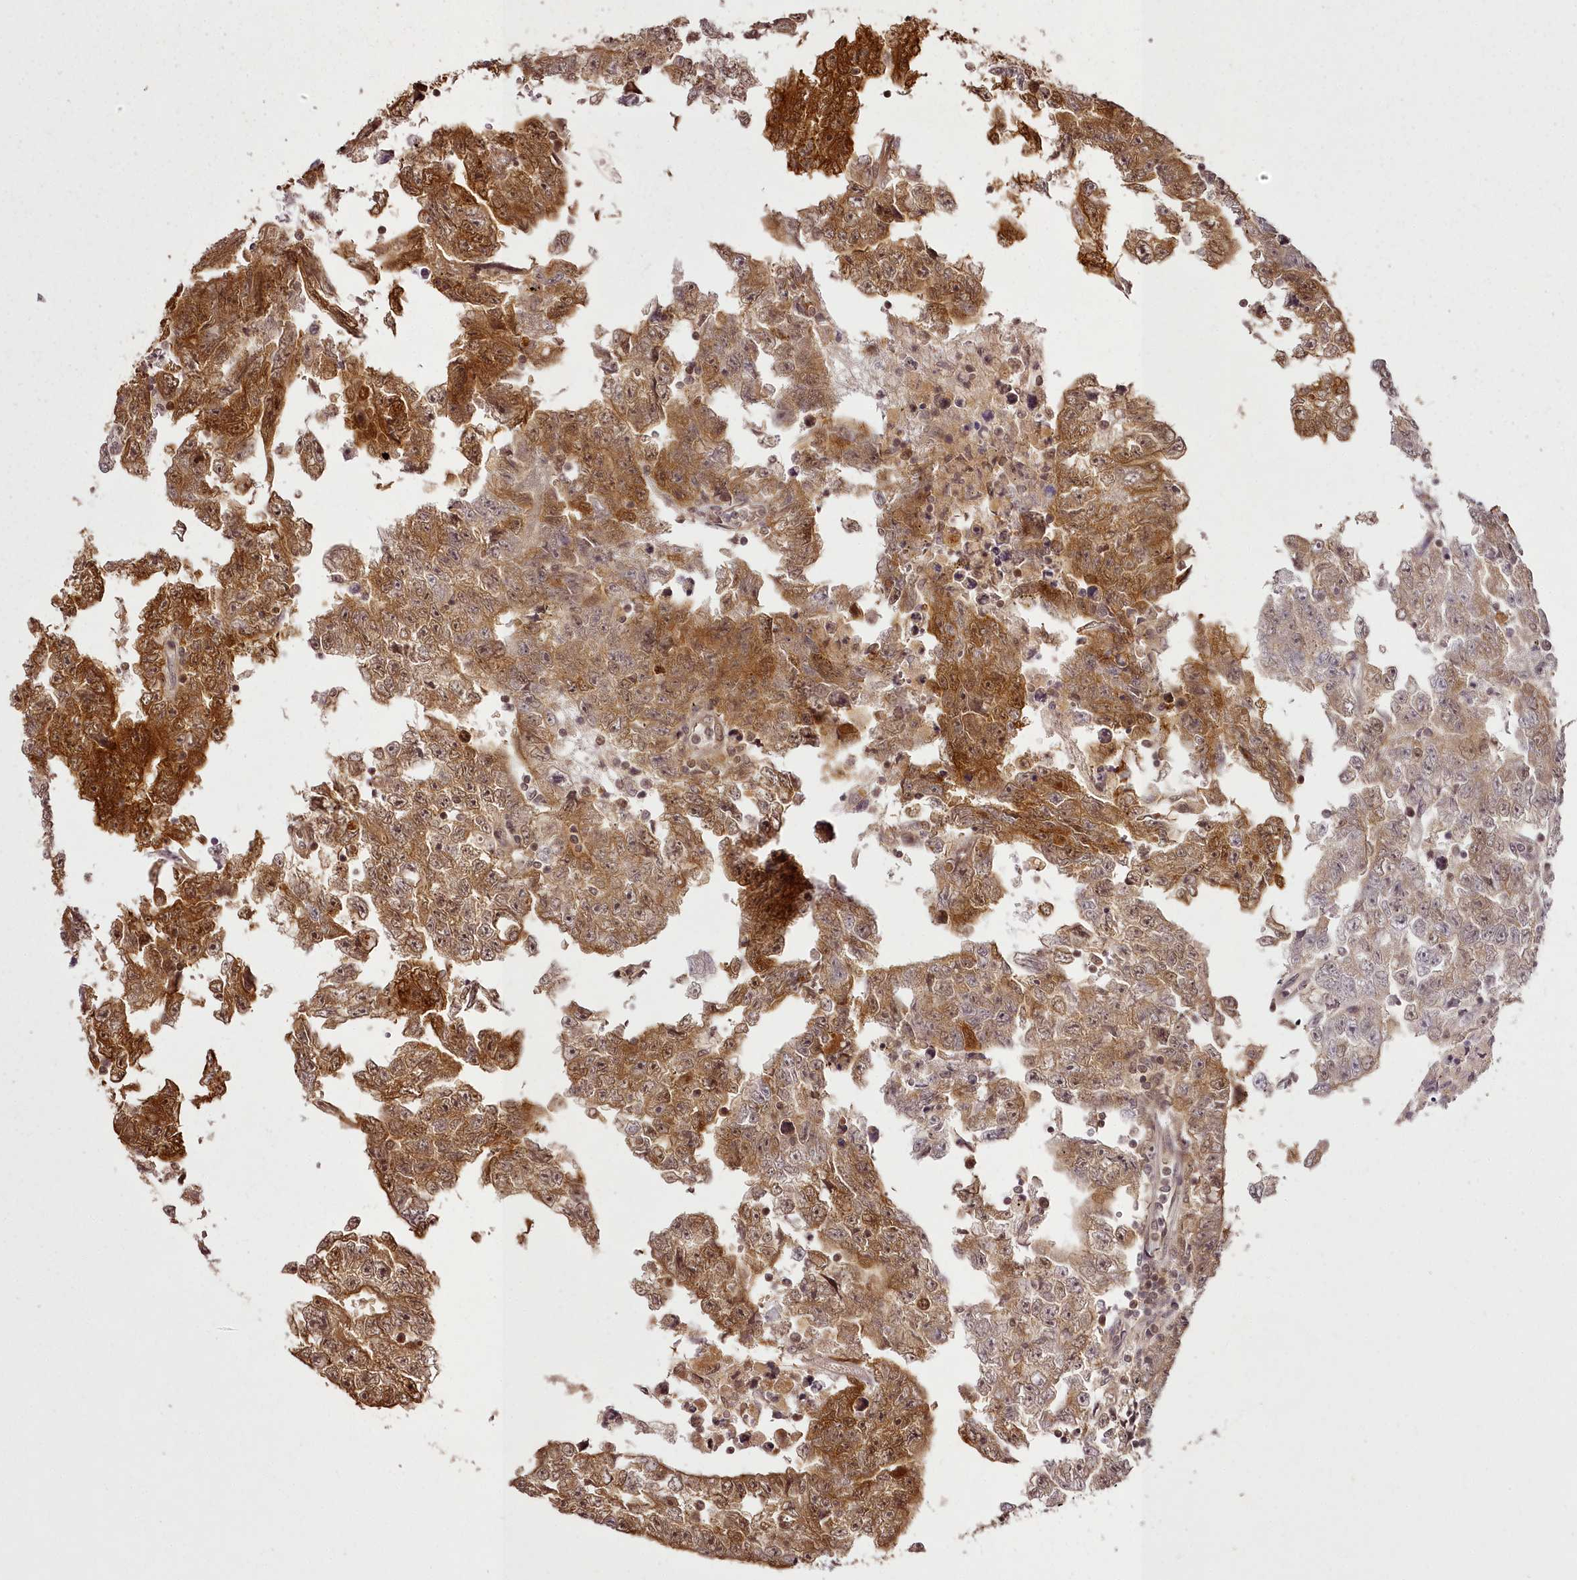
{"staining": {"intensity": "moderate", "quantity": "25%-75%", "location": "cytoplasmic/membranous,nuclear"}, "tissue": "testis cancer", "cell_type": "Tumor cells", "image_type": "cancer", "snomed": [{"axis": "morphology", "description": "Carcinoma, Embryonal, NOS"}, {"axis": "topography", "description": "Testis"}], "caption": "Testis cancer (embryonal carcinoma) stained with DAB (3,3'-diaminobenzidine) immunohistochemistry displays medium levels of moderate cytoplasmic/membranous and nuclear staining in about 25%-75% of tumor cells.", "gene": "CHCHD2", "patient": {"sex": "male", "age": 25}}